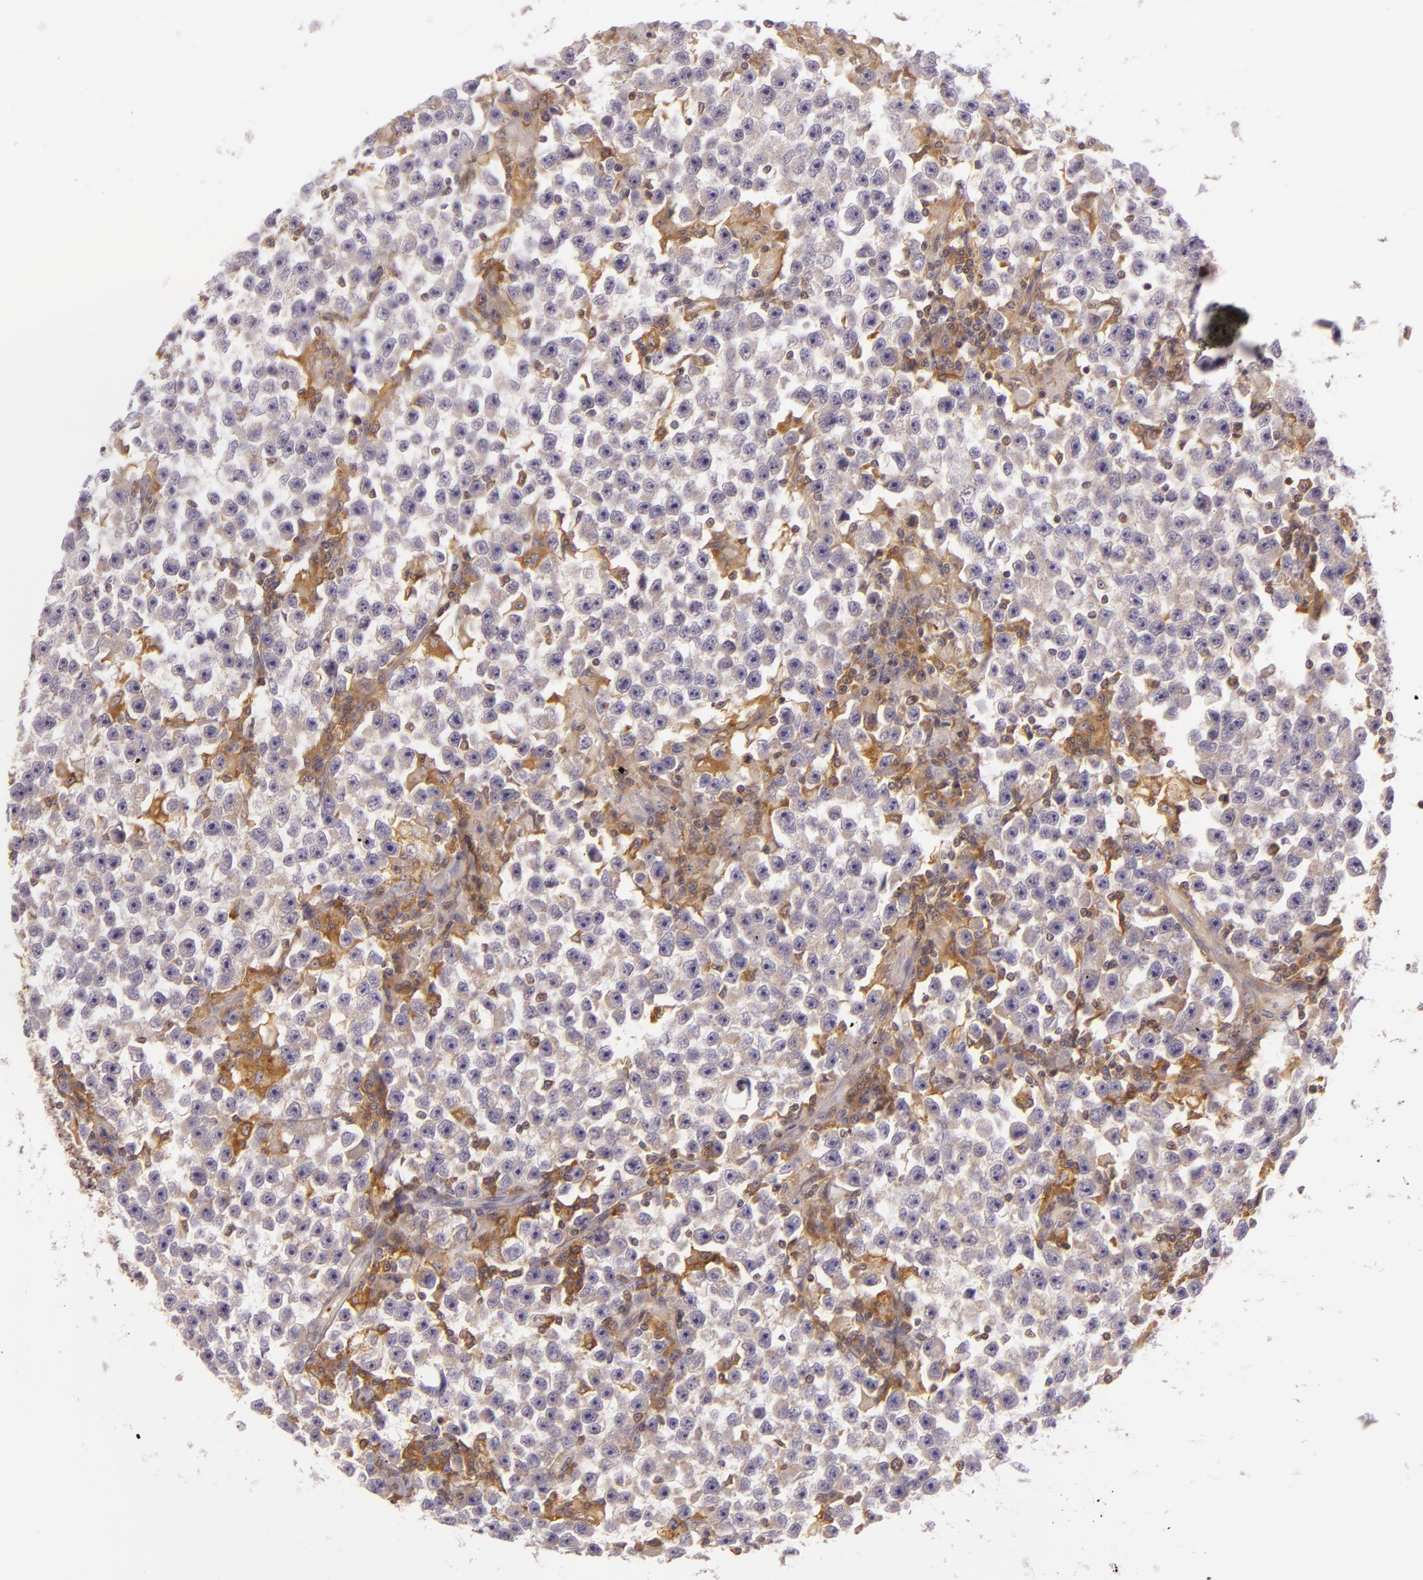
{"staining": {"intensity": "weak", "quantity": "<25%", "location": "cytoplasmic/membranous"}, "tissue": "testis cancer", "cell_type": "Tumor cells", "image_type": "cancer", "snomed": [{"axis": "morphology", "description": "Seminoma, NOS"}, {"axis": "topography", "description": "Testis"}], "caption": "A high-resolution image shows IHC staining of testis cancer (seminoma), which demonstrates no significant staining in tumor cells. (IHC, brightfield microscopy, high magnification).", "gene": "TLN1", "patient": {"sex": "male", "age": 33}}